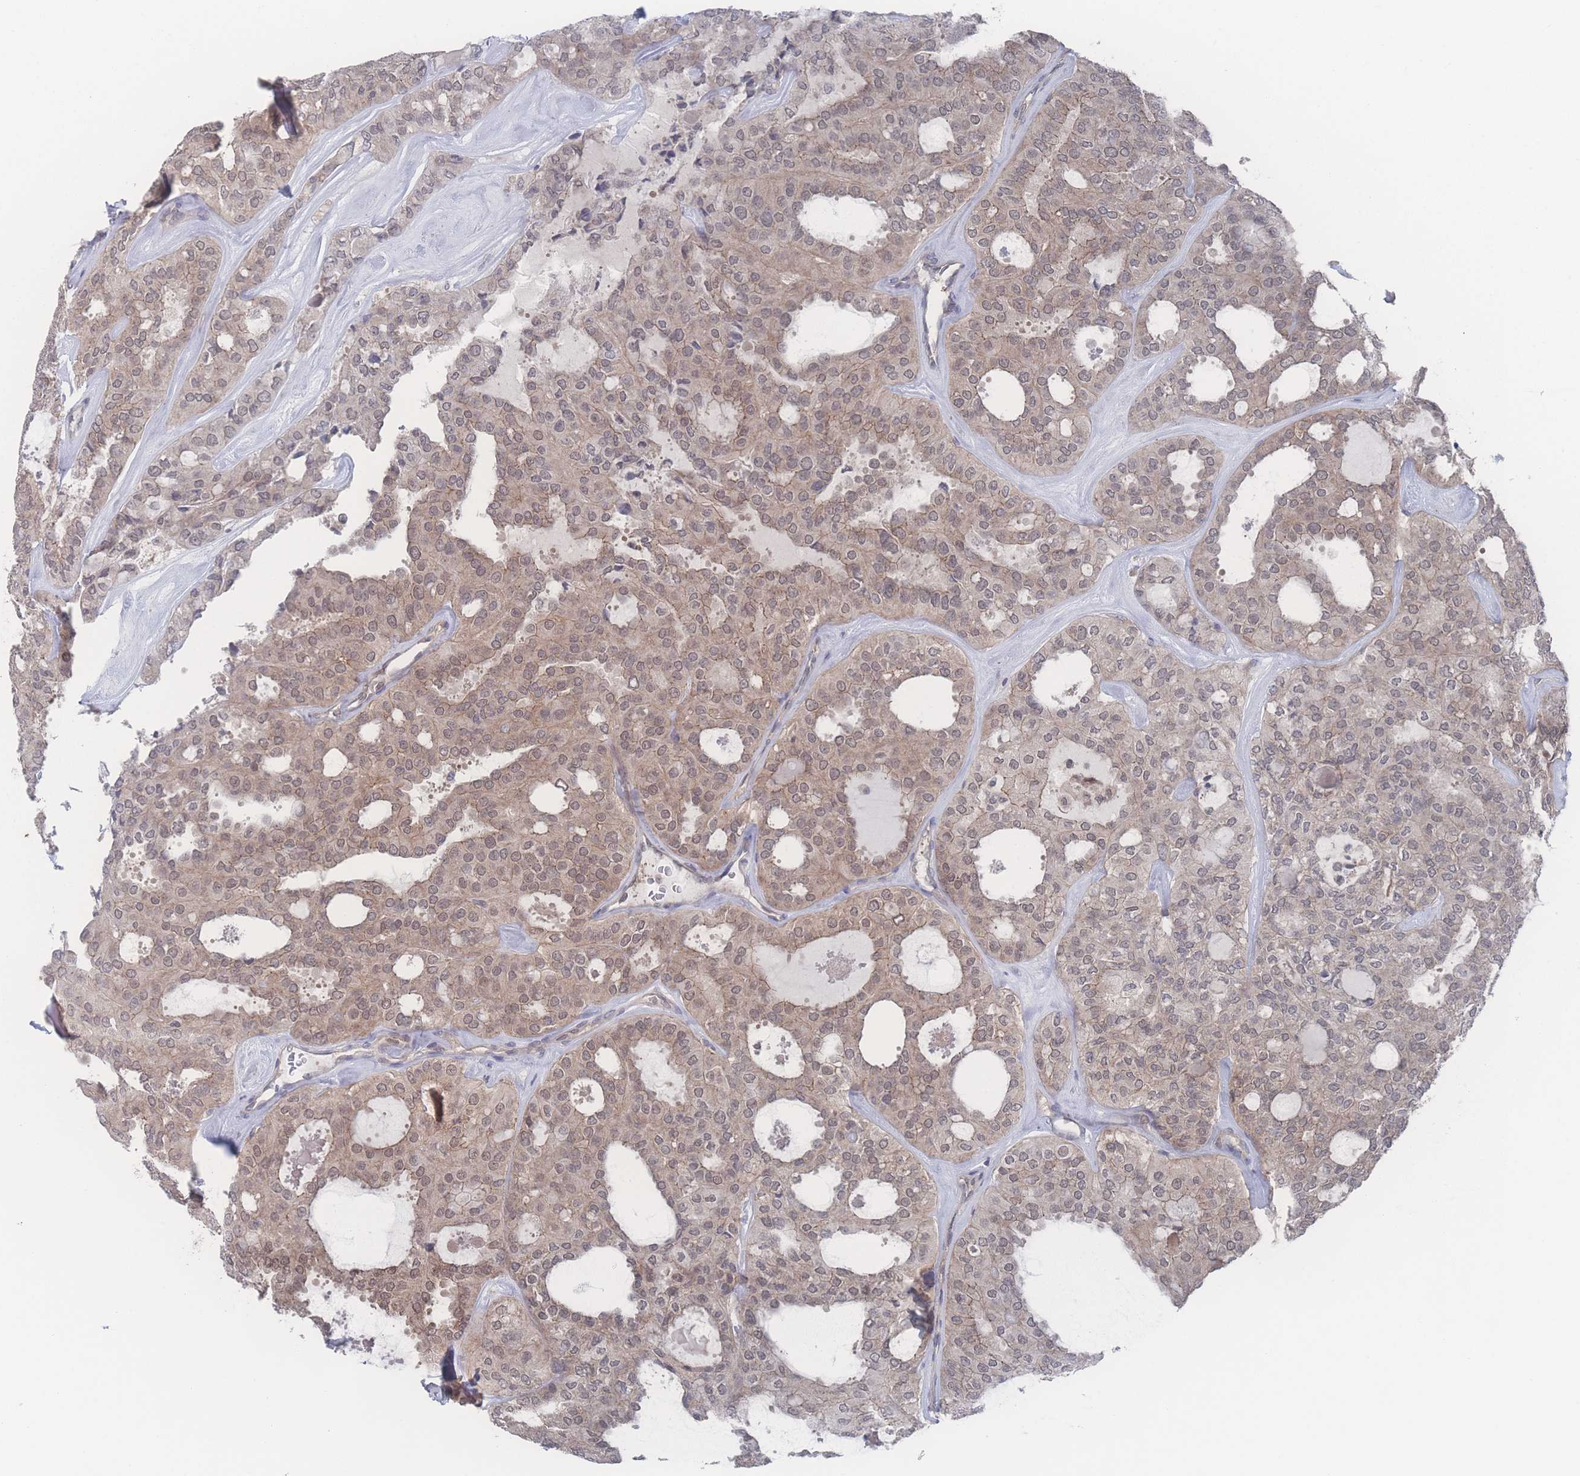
{"staining": {"intensity": "weak", "quantity": ">75%", "location": "cytoplasmic/membranous,nuclear"}, "tissue": "thyroid cancer", "cell_type": "Tumor cells", "image_type": "cancer", "snomed": [{"axis": "morphology", "description": "Follicular adenoma carcinoma, NOS"}, {"axis": "topography", "description": "Thyroid gland"}], "caption": "Immunohistochemistry (IHC) image of human thyroid follicular adenoma carcinoma stained for a protein (brown), which reveals low levels of weak cytoplasmic/membranous and nuclear staining in approximately >75% of tumor cells.", "gene": "NBEAL1", "patient": {"sex": "male", "age": 75}}